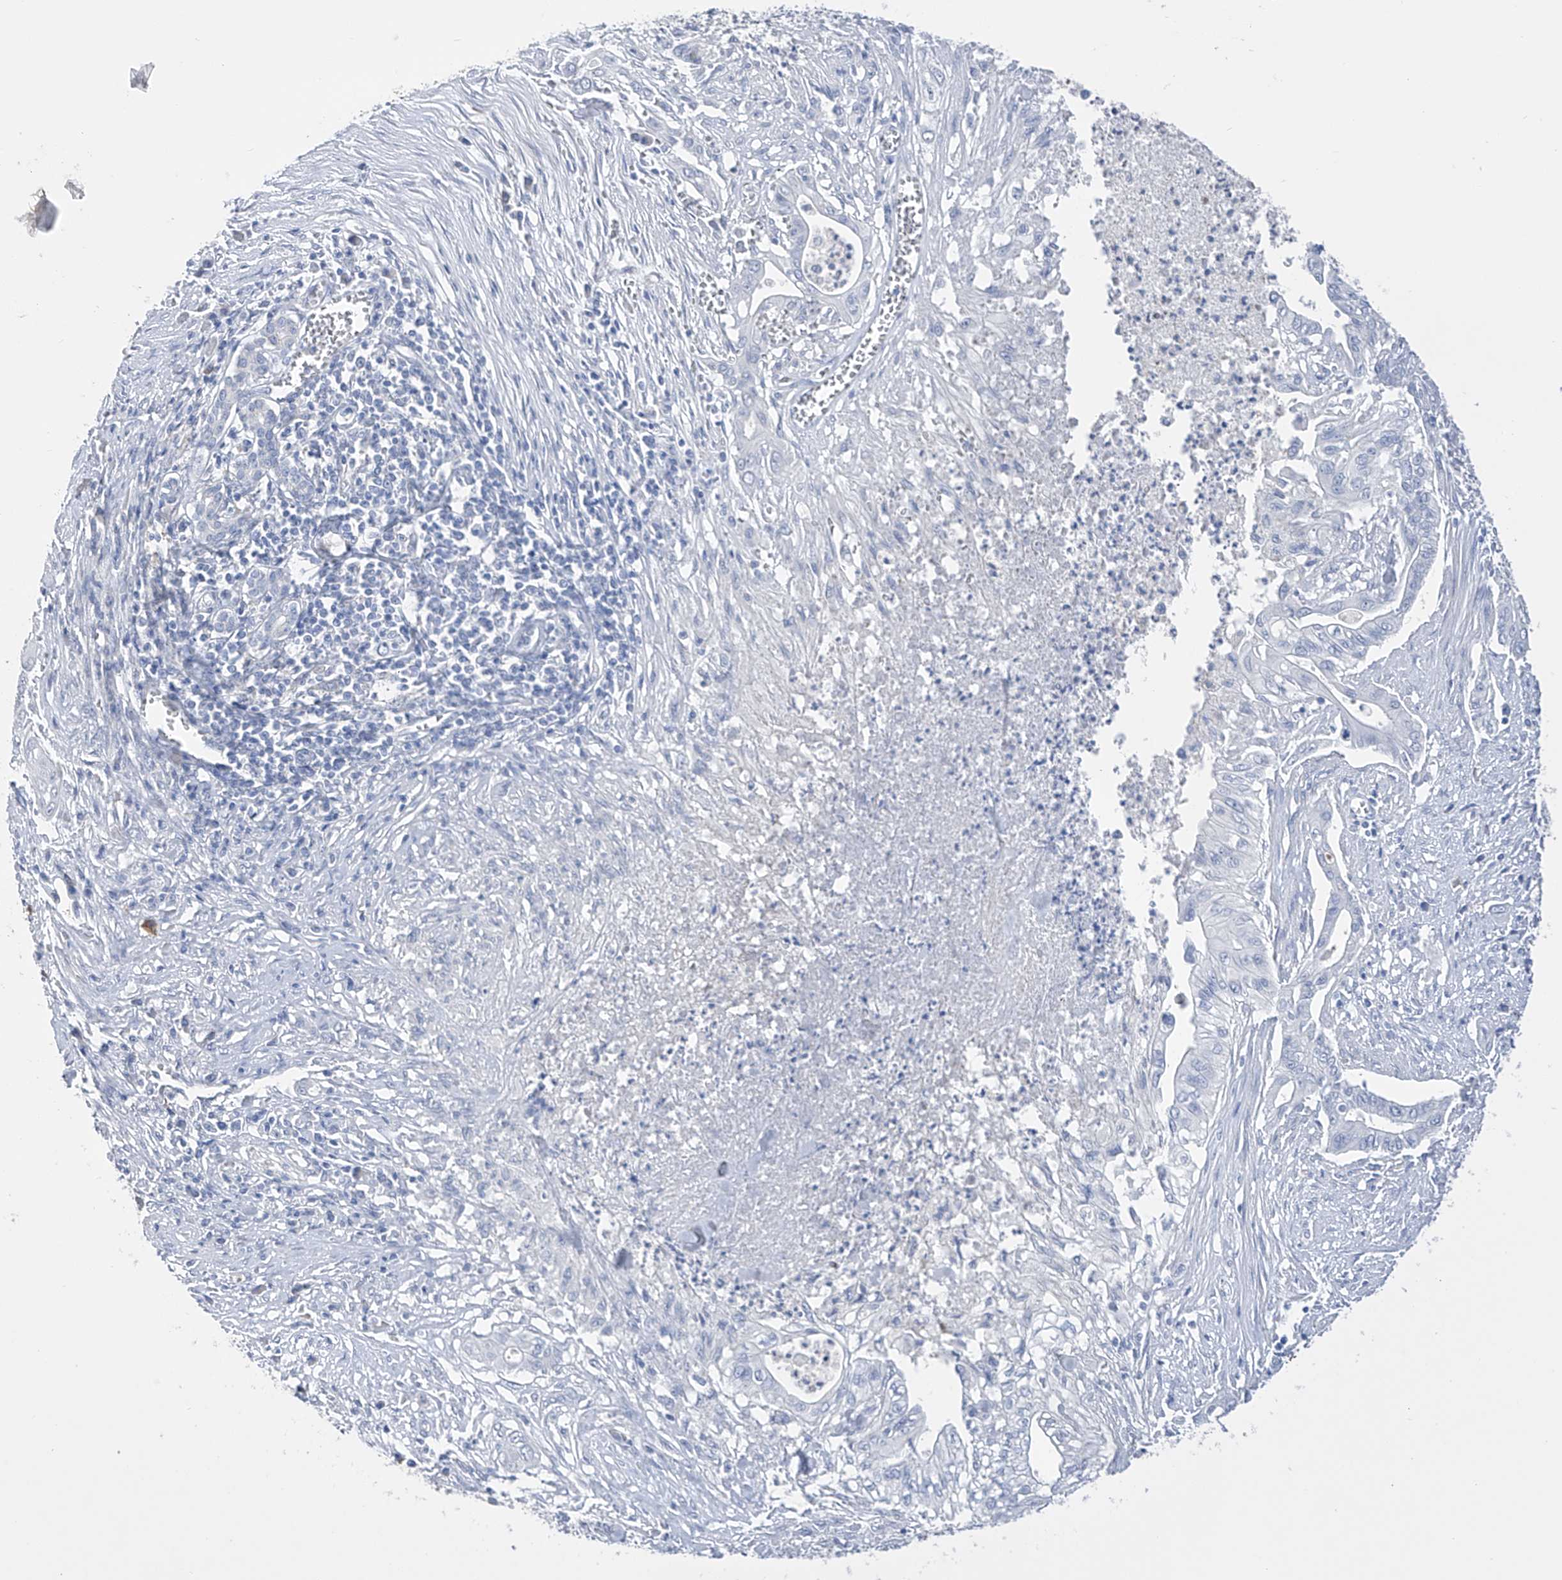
{"staining": {"intensity": "negative", "quantity": "none", "location": "none"}, "tissue": "pancreatic cancer", "cell_type": "Tumor cells", "image_type": "cancer", "snomed": [{"axis": "morphology", "description": "Adenocarcinoma, NOS"}, {"axis": "topography", "description": "Pancreas"}], "caption": "DAB immunohistochemical staining of adenocarcinoma (pancreatic) displays no significant staining in tumor cells. The staining is performed using DAB brown chromogen with nuclei counter-stained in using hematoxylin.", "gene": "ADRA1A", "patient": {"sex": "male", "age": 58}}